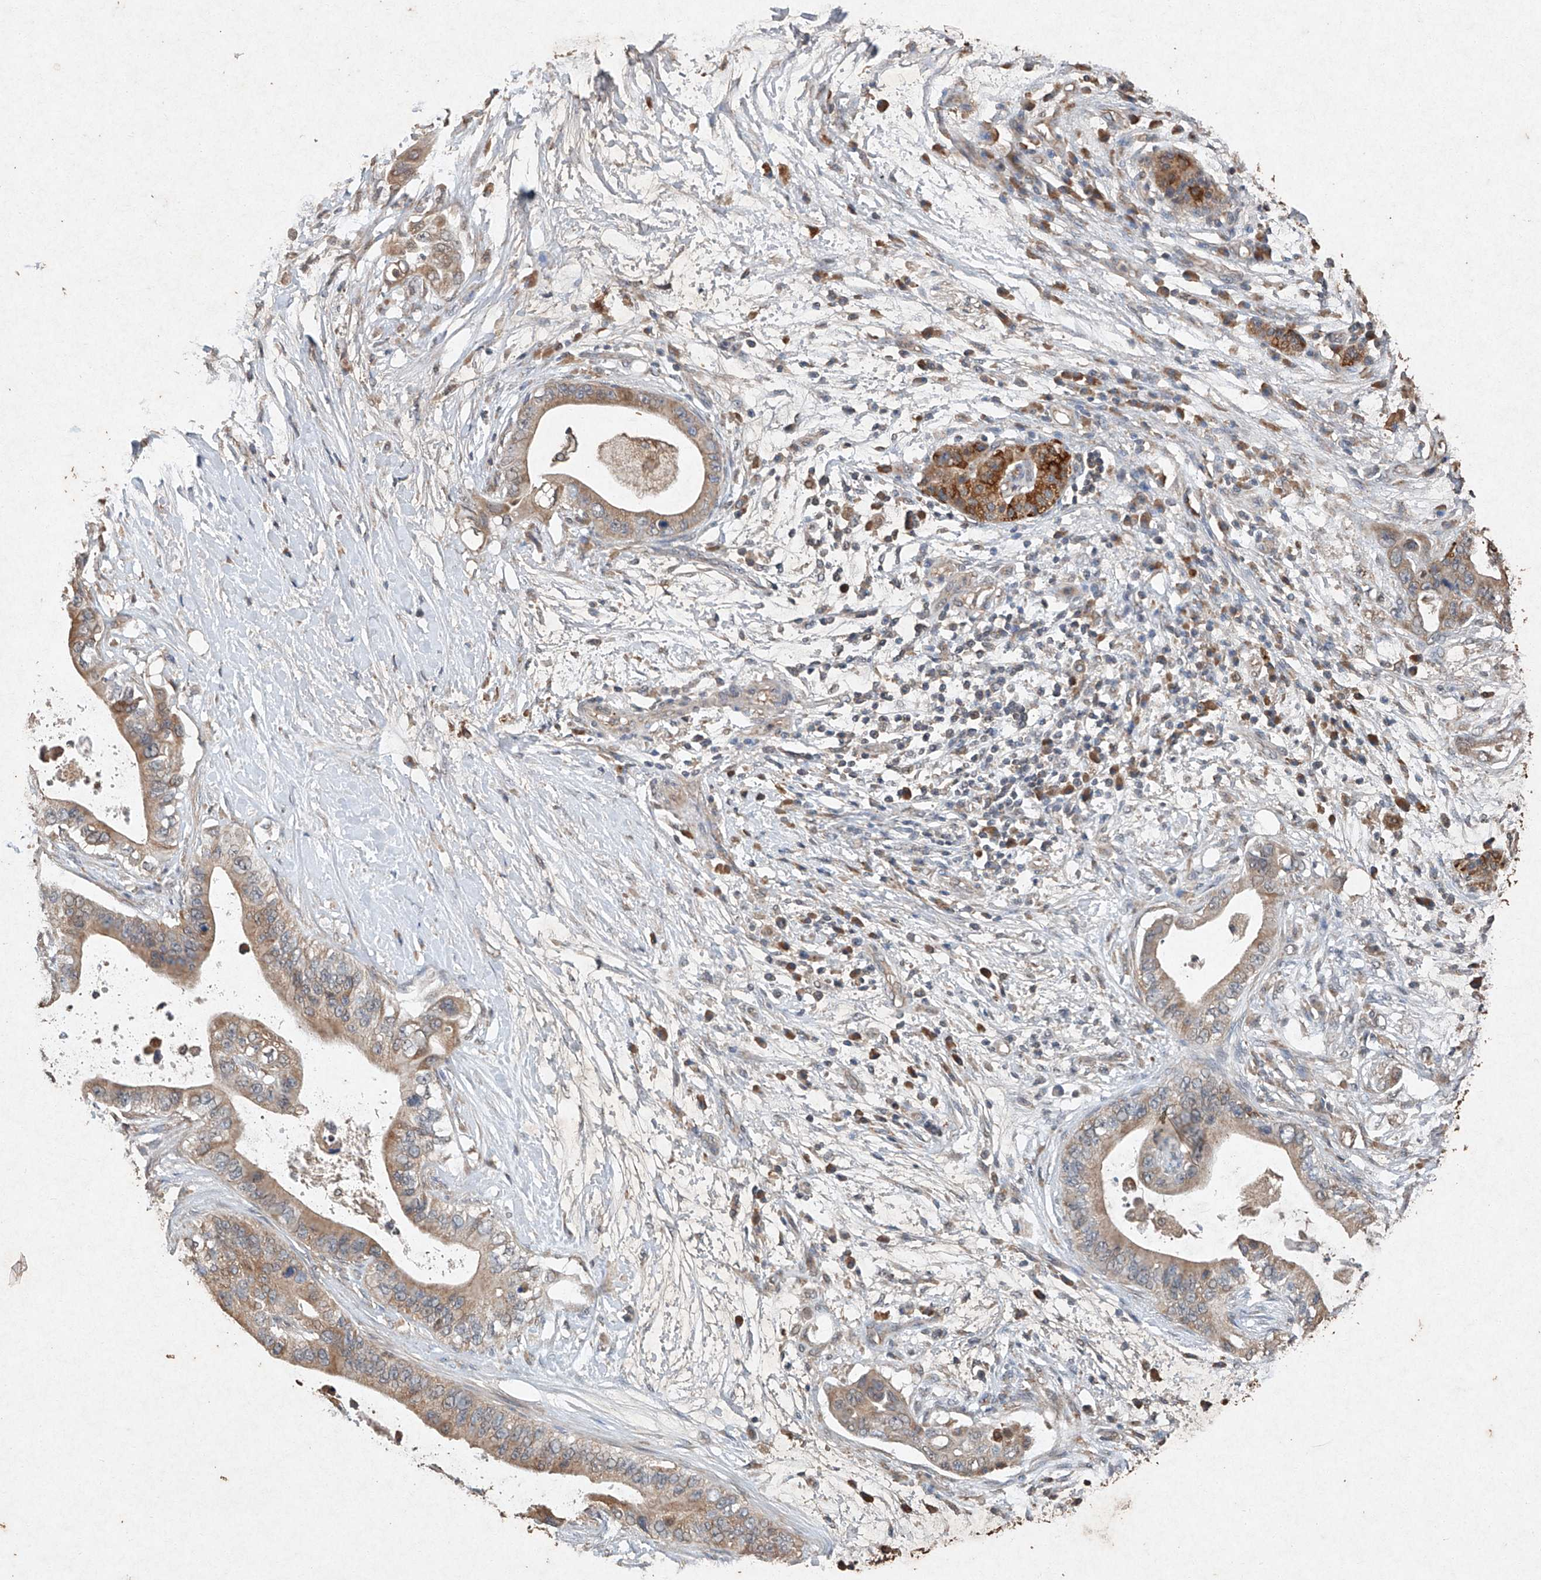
{"staining": {"intensity": "weak", "quantity": ">75%", "location": "cytoplasmic/membranous"}, "tissue": "pancreatic cancer", "cell_type": "Tumor cells", "image_type": "cancer", "snomed": [{"axis": "morphology", "description": "Adenocarcinoma, NOS"}, {"axis": "topography", "description": "Pancreas"}], "caption": "Pancreatic adenocarcinoma was stained to show a protein in brown. There is low levels of weak cytoplasmic/membranous staining in about >75% of tumor cells.", "gene": "STK3", "patient": {"sex": "male", "age": 77}}